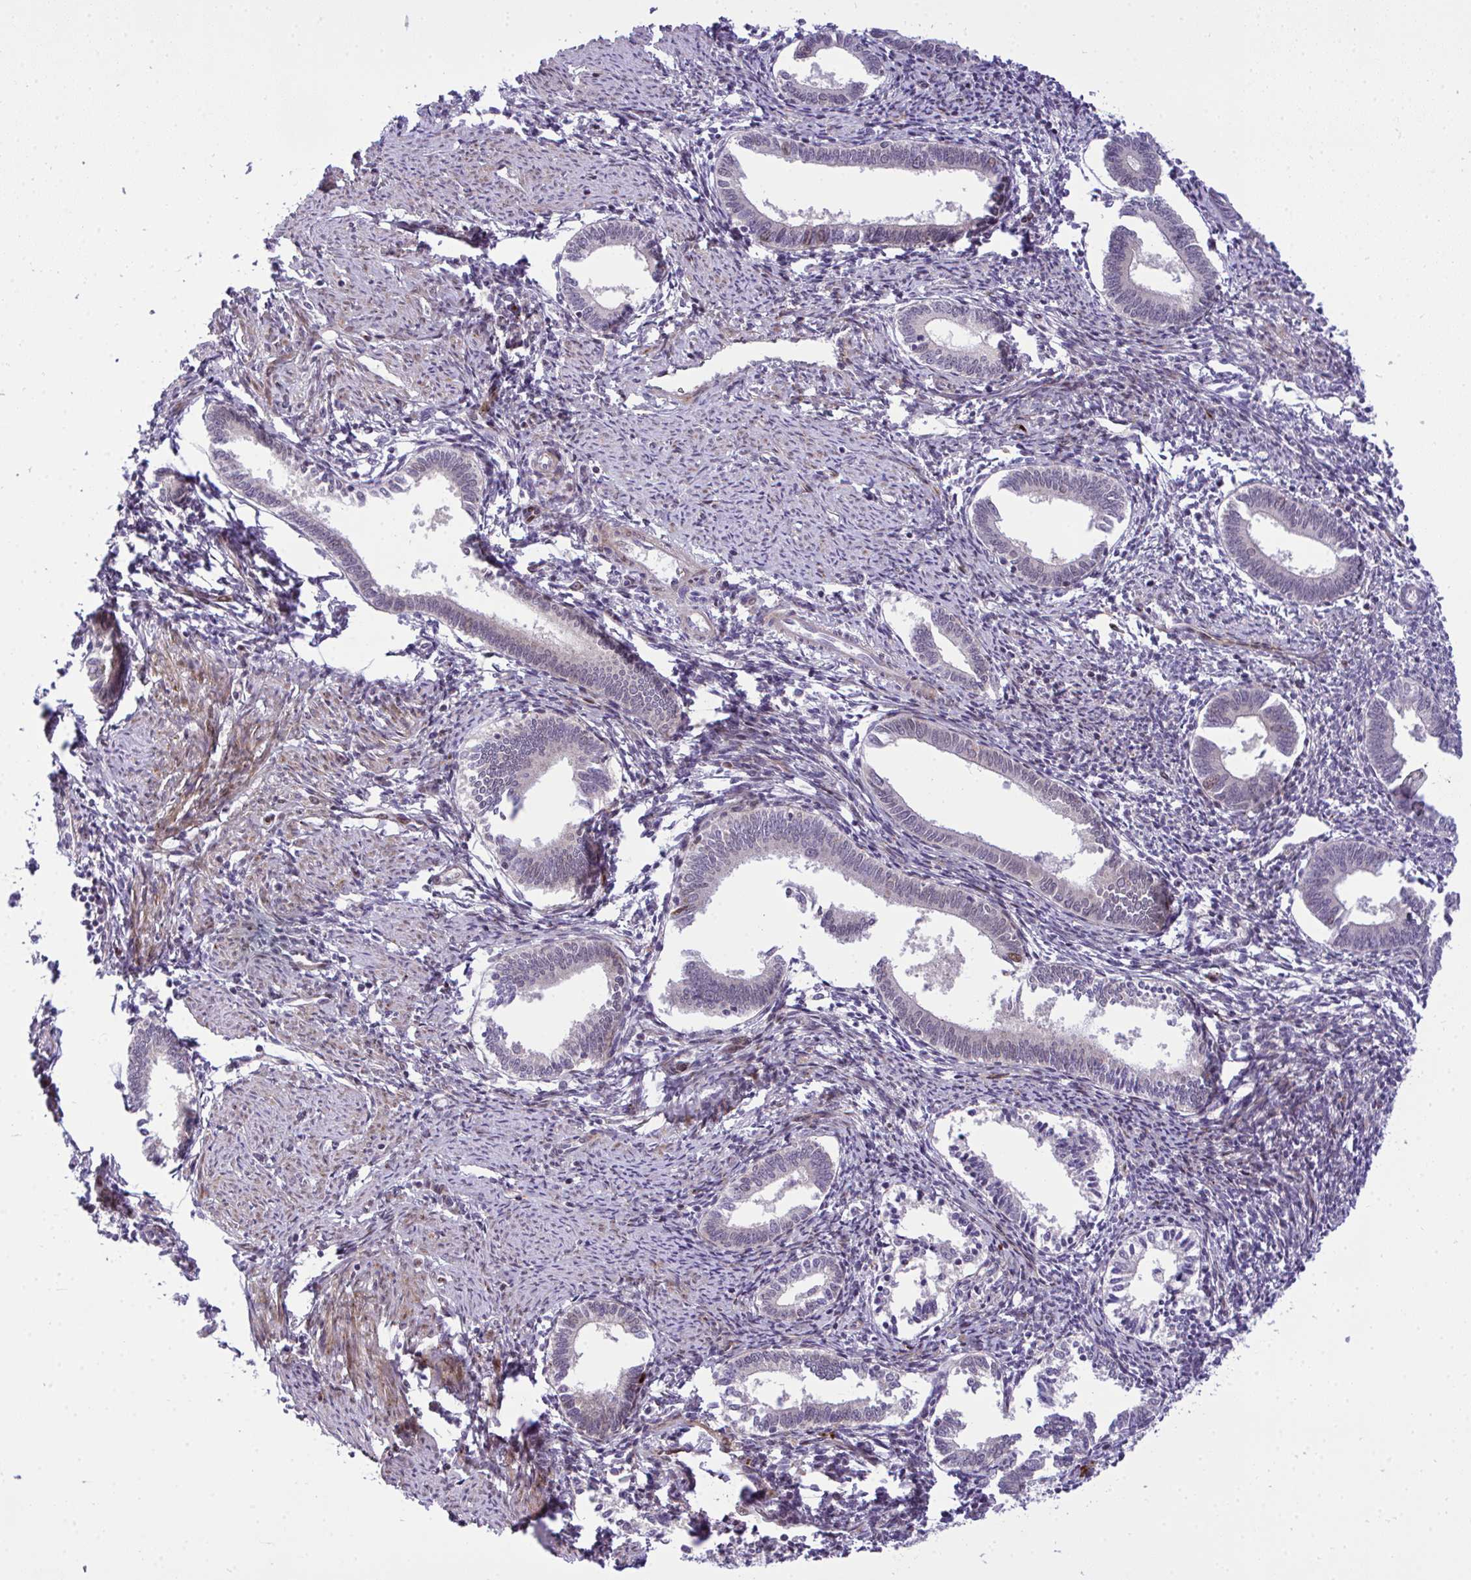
{"staining": {"intensity": "negative", "quantity": "none", "location": "none"}, "tissue": "endometrium", "cell_type": "Cells in endometrial stroma", "image_type": "normal", "snomed": [{"axis": "morphology", "description": "Normal tissue, NOS"}, {"axis": "topography", "description": "Endometrium"}], "caption": "An immunohistochemistry histopathology image of benign endometrium is shown. There is no staining in cells in endometrial stroma of endometrium. The staining was performed using DAB (3,3'-diaminobenzidine) to visualize the protein expression in brown, while the nuclei were stained in blue with hematoxylin (Magnification: 20x).", "gene": "CASTOR2", "patient": {"sex": "female", "age": 41}}